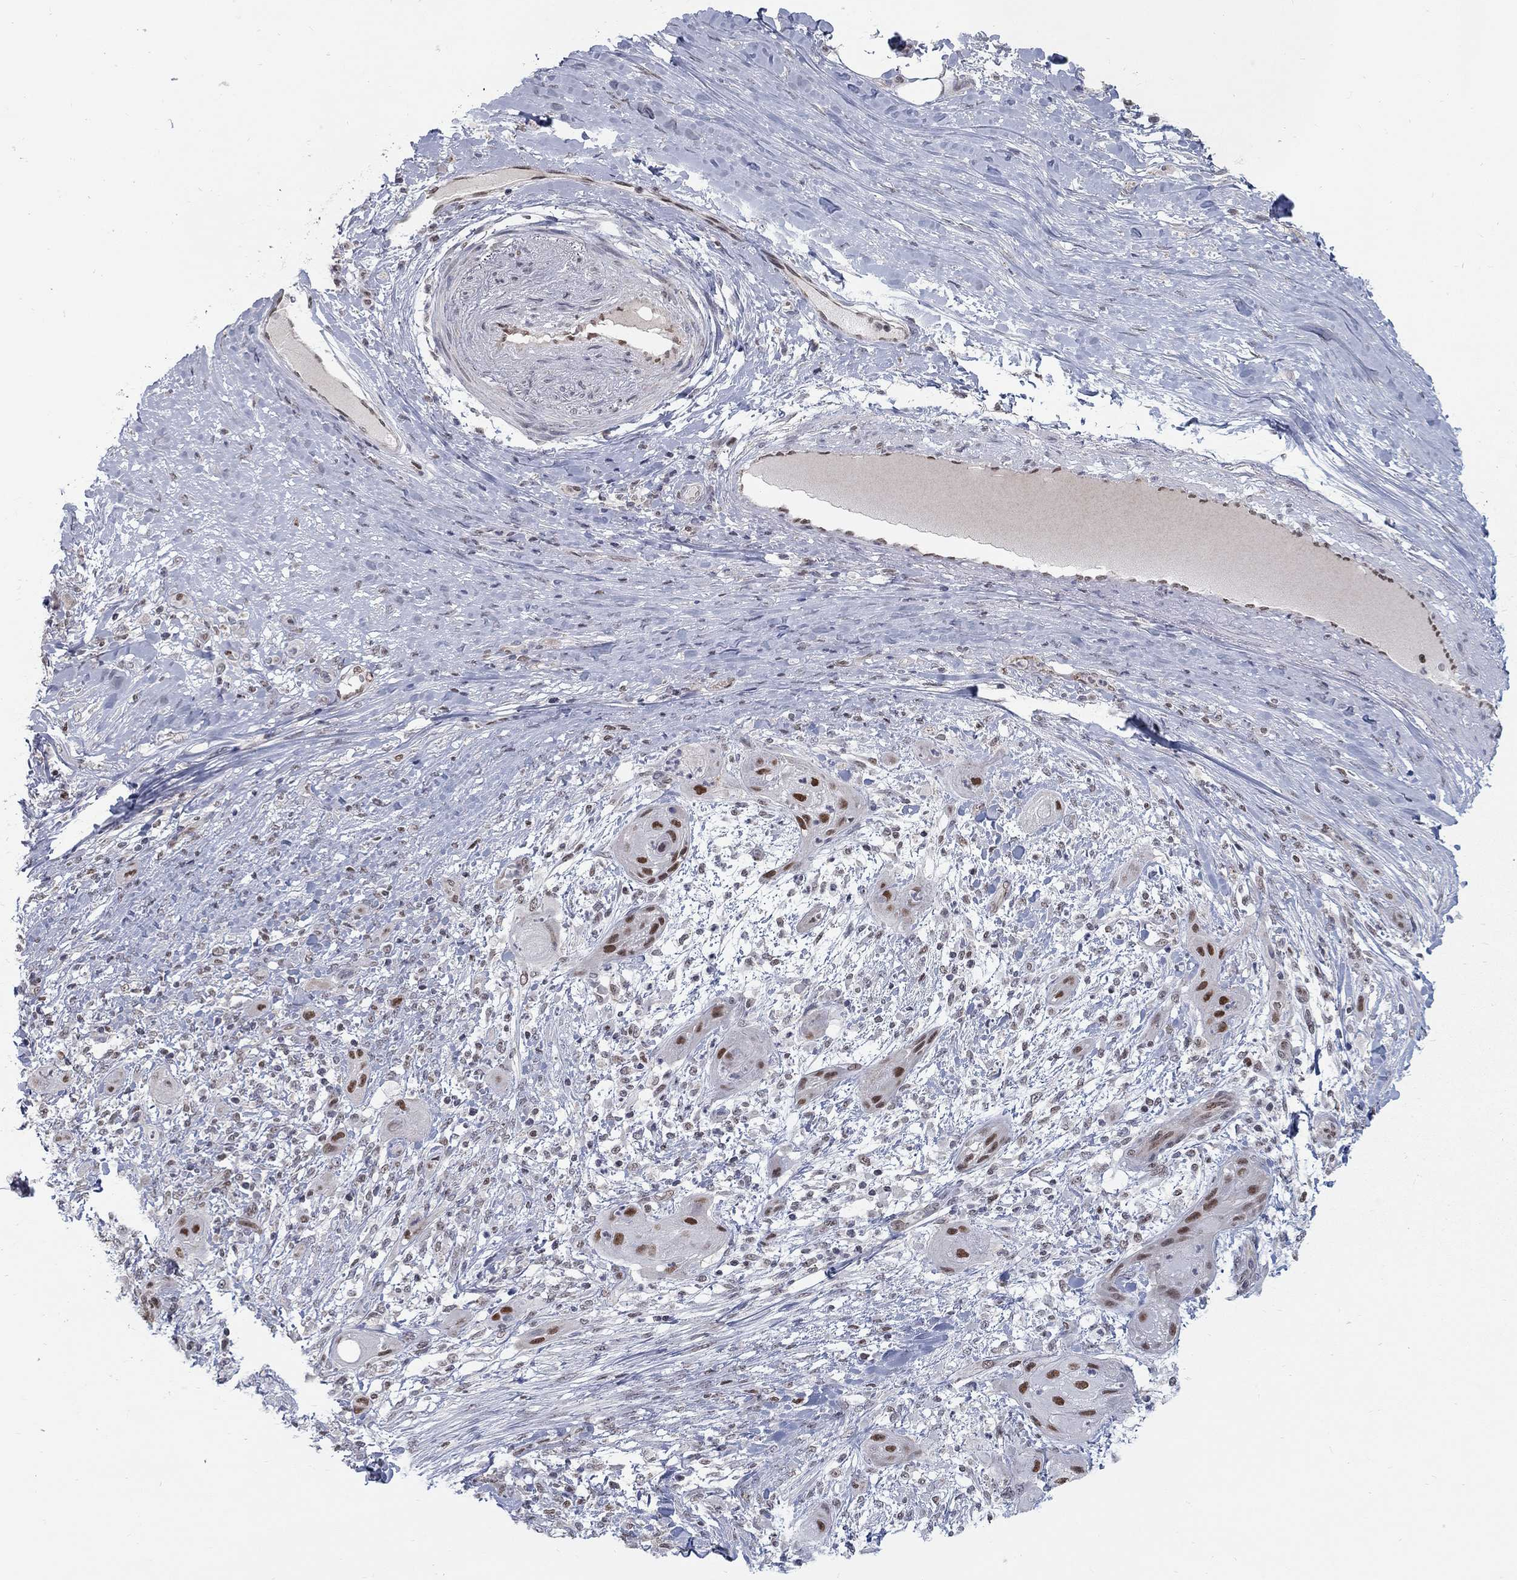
{"staining": {"intensity": "strong", "quantity": "<25%", "location": "nuclear"}, "tissue": "skin cancer", "cell_type": "Tumor cells", "image_type": "cancer", "snomed": [{"axis": "morphology", "description": "Squamous cell carcinoma, NOS"}, {"axis": "topography", "description": "Skin"}], "caption": "The immunohistochemical stain highlights strong nuclear staining in tumor cells of skin cancer (squamous cell carcinoma) tissue.", "gene": "GCFC2", "patient": {"sex": "male", "age": 62}}